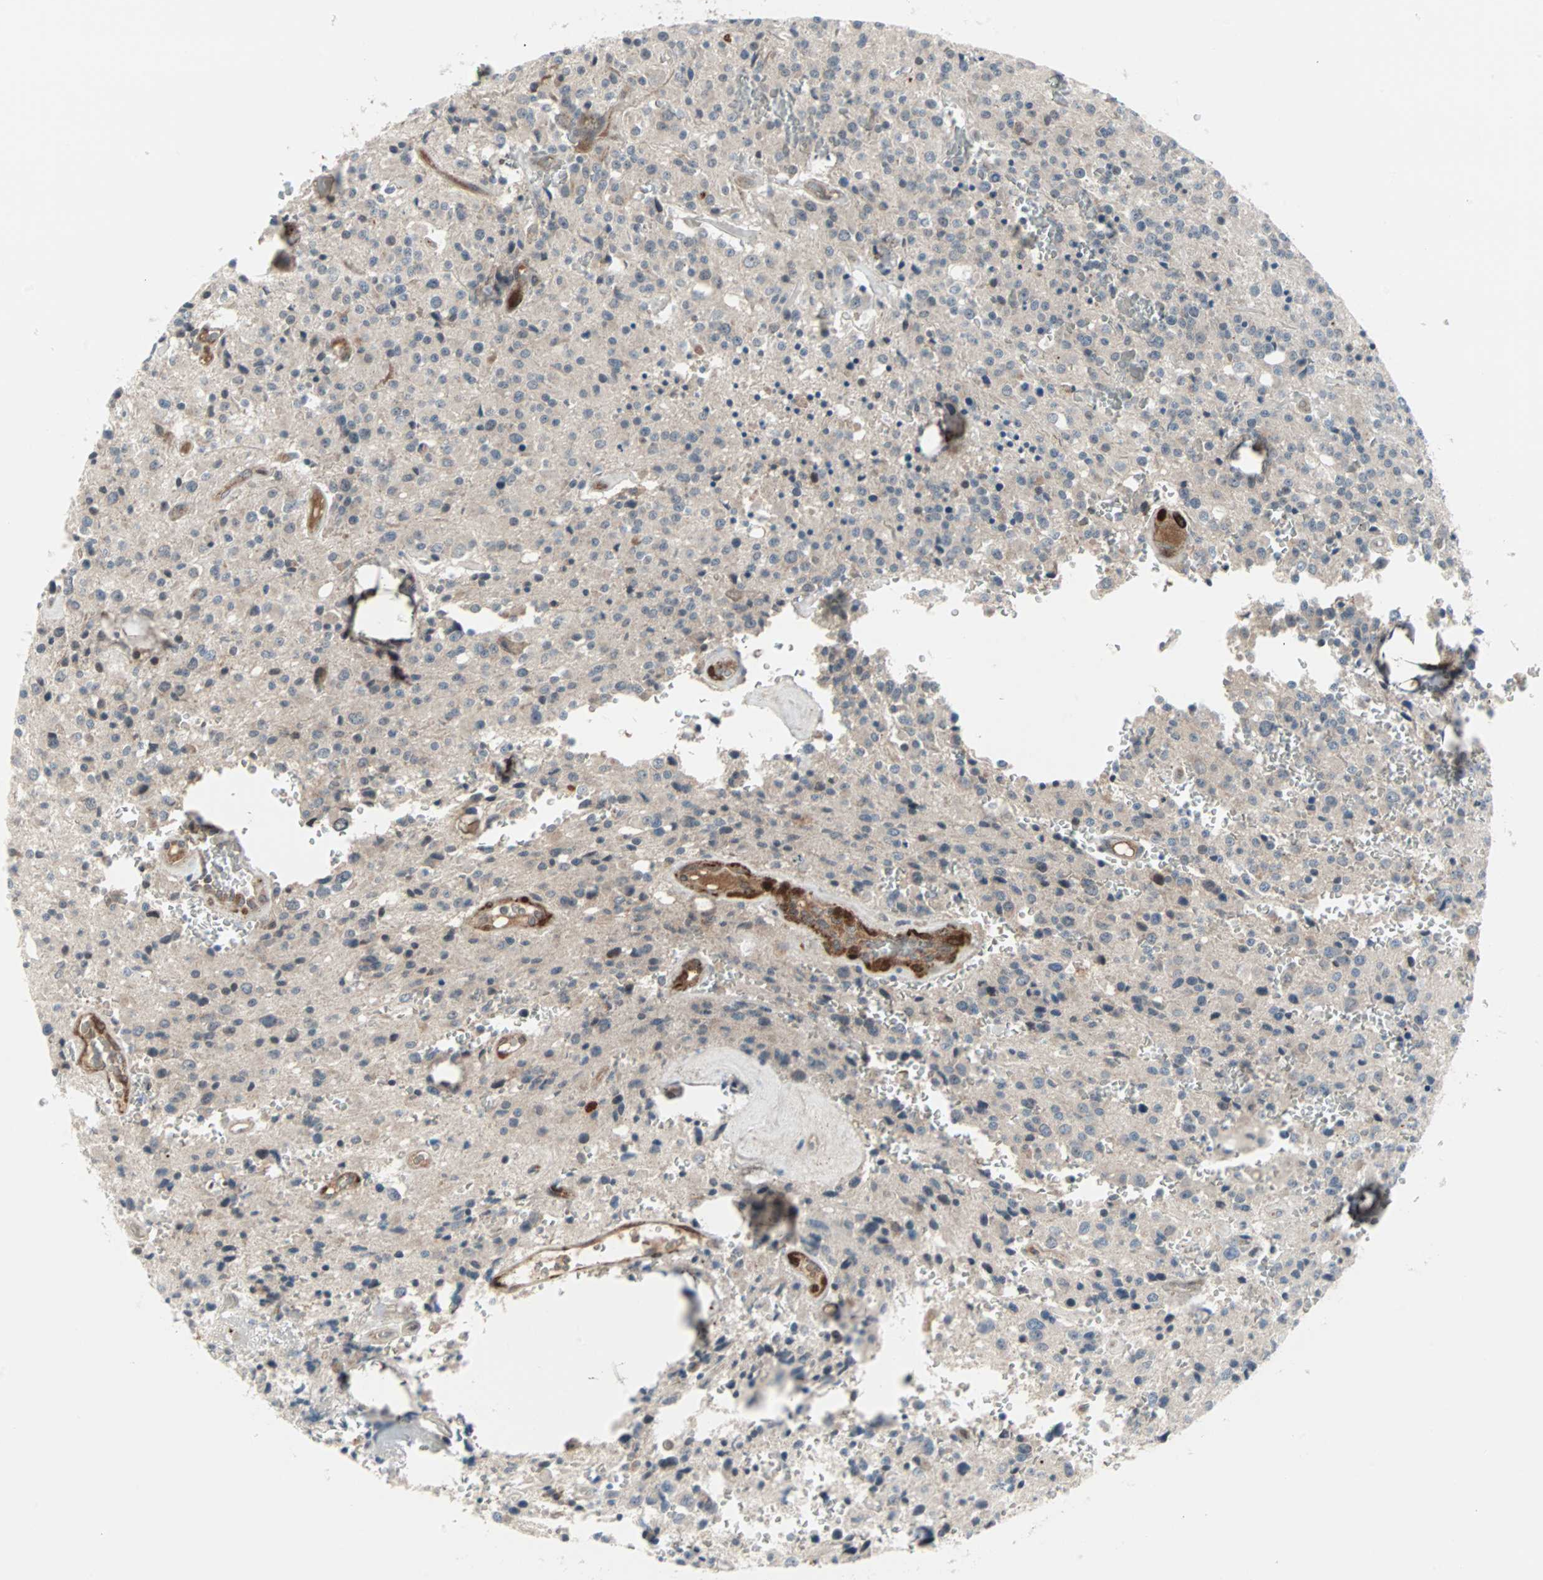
{"staining": {"intensity": "negative", "quantity": "none", "location": "none"}, "tissue": "glioma", "cell_type": "Tumor cells", "image_type": "cancer", "snomed": [{"axis": "morphology", "description": "Glioma, malignant, Low grade"}, {"axis": "topography", "description": "Brain"}], "caption": "An image of glioma stained for a protein displays no brown staining in tumor cells.", "gene": "CASP3", "patient": {"sex": "male", "age": 58}}